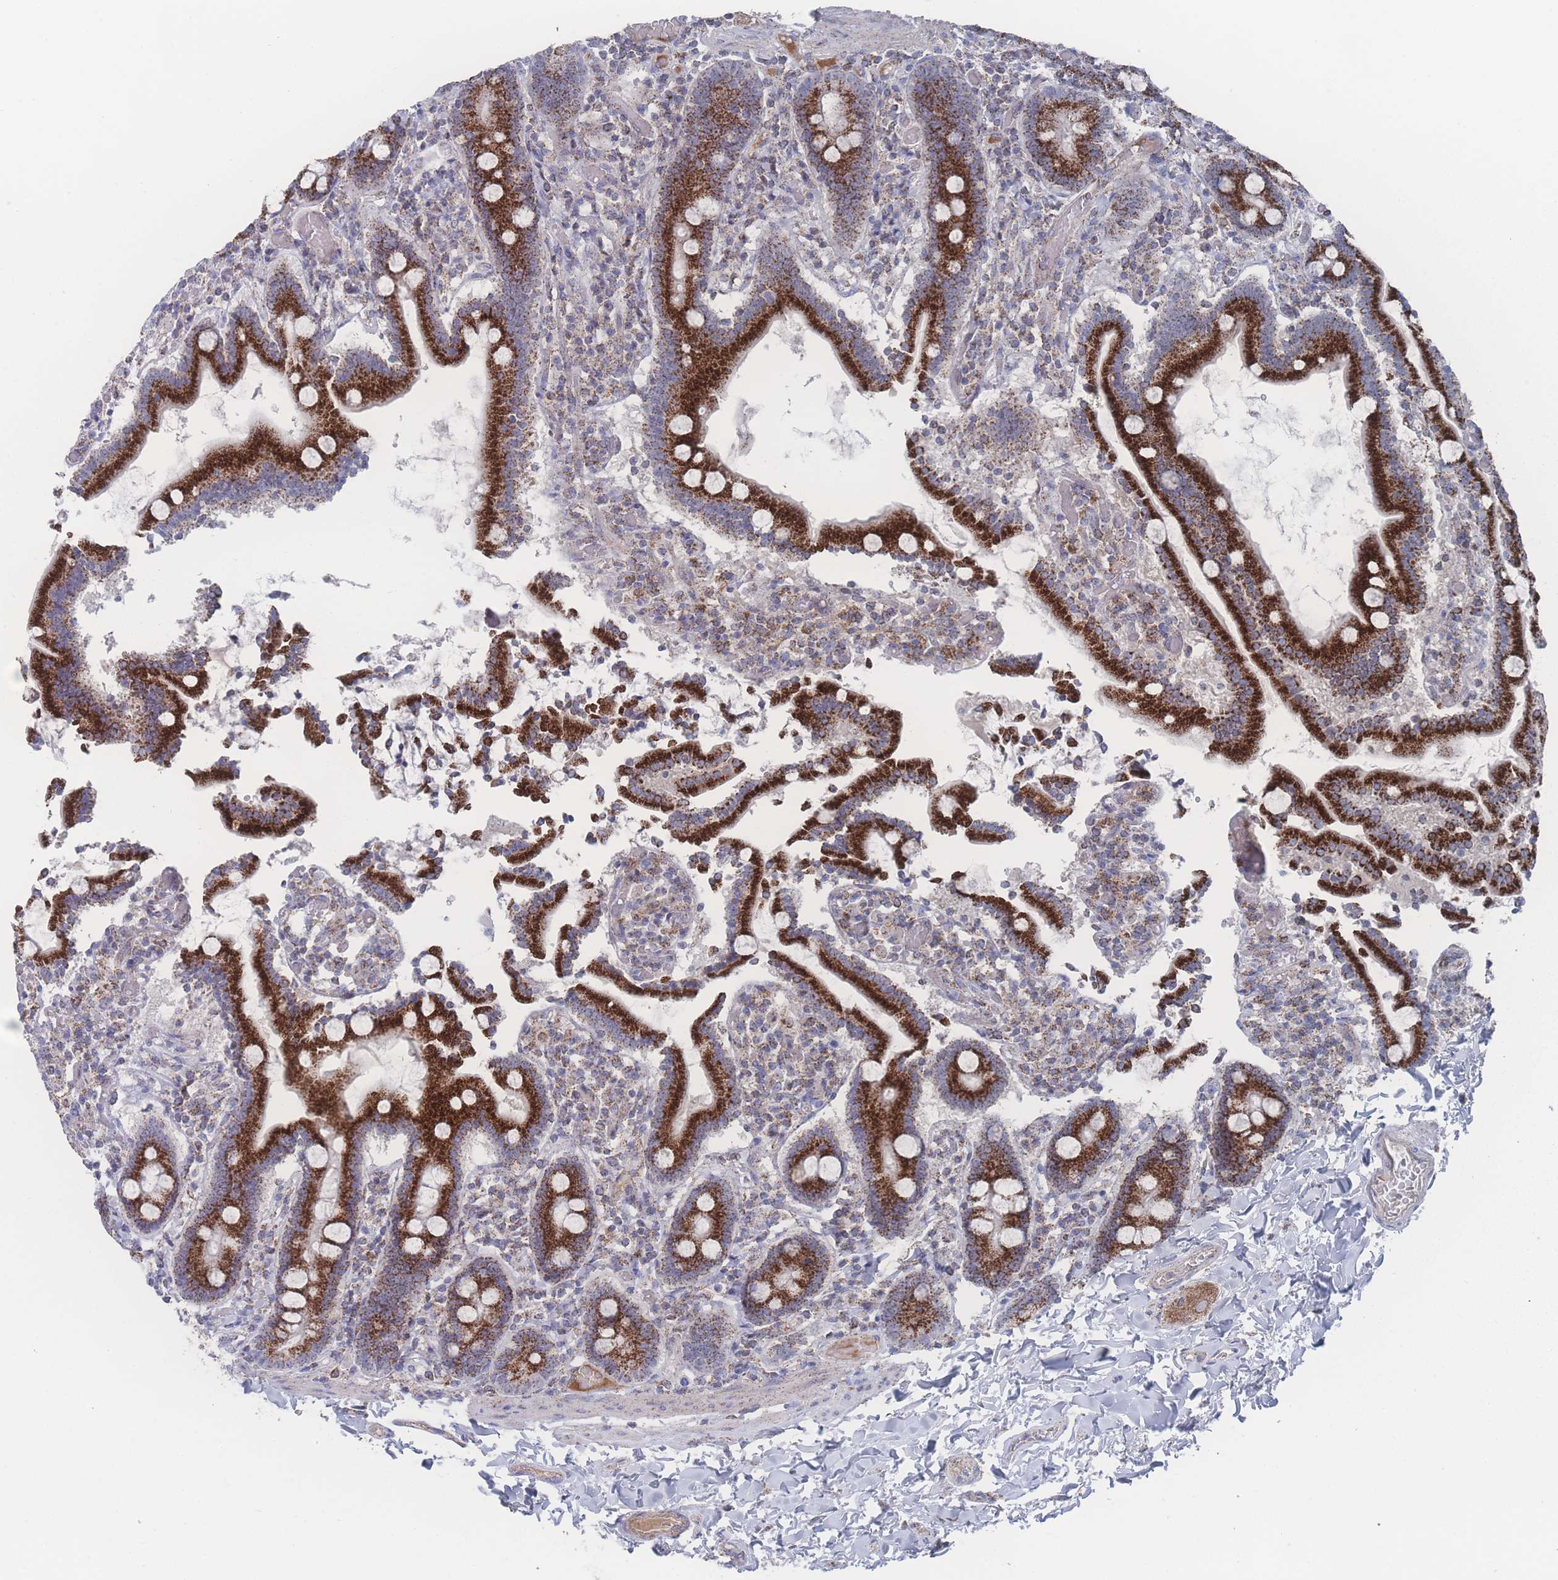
{"staining": {"intensity": "strong", "quantity": ">75%", "location": "cytoplasmic/membranous"}, "tissue": "duodenum", "cell_type": "Glandular cells", "image_type": "normal", "snomed": [{"axis": "morphology", "description": "Normal tissue, NOS"}, {"axis": "topography", "description": "Duodenum"}], "caption": "Immunohistochemistry histopathology image of benign duodenum: duodenum stained using IHC exhibits high levels of strong protein expression localized specifically in the cytoplasmic/membranous of glandular cells, appearing as a cytoplasmic/membranous brown color.", "gene": "PEX14", "patient": {"sex": "male", "age": 55}}